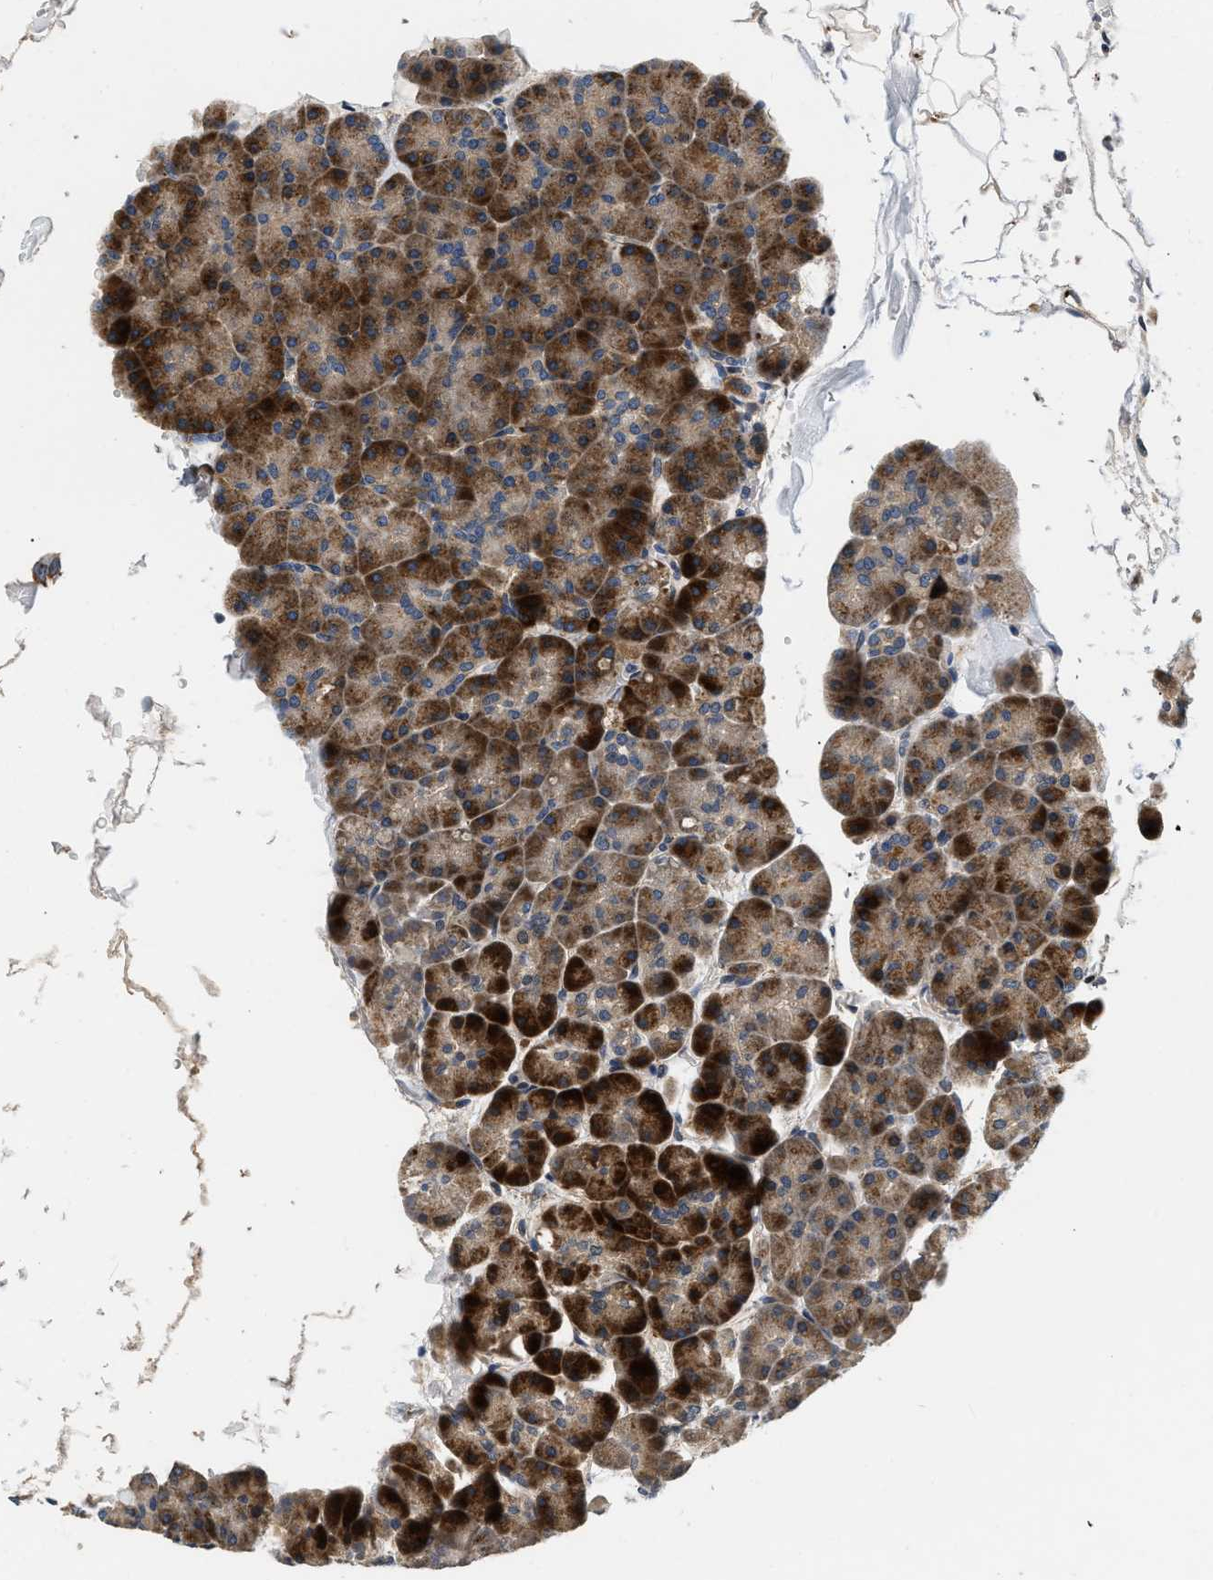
{"staining": {"intensity": "strong", "quantity": "25%-75%", "location": "cytoplasmic/membranous"}, "tissue": "pancreas", "cell_type": "Exocrine glandular cells", "image_type": "normal", "snomed": [{"axis": "morphology", "description": "Normal tissue, NOS"}, {"axis": "topography", "description": "Pancreas"}], "caption": "Immunohistochemistry photomicrograph of normal pancreas: human pancreas stained using immunohistochemistry demonstrates high levels of strong protein expression localized specifically in the cytoplasmic/membranous of exocrine glandular cells, appearing as a cytoplasmic/membranous brown color.", "gene": "NME6", "patient": {"sex": "male", "age": 35}}